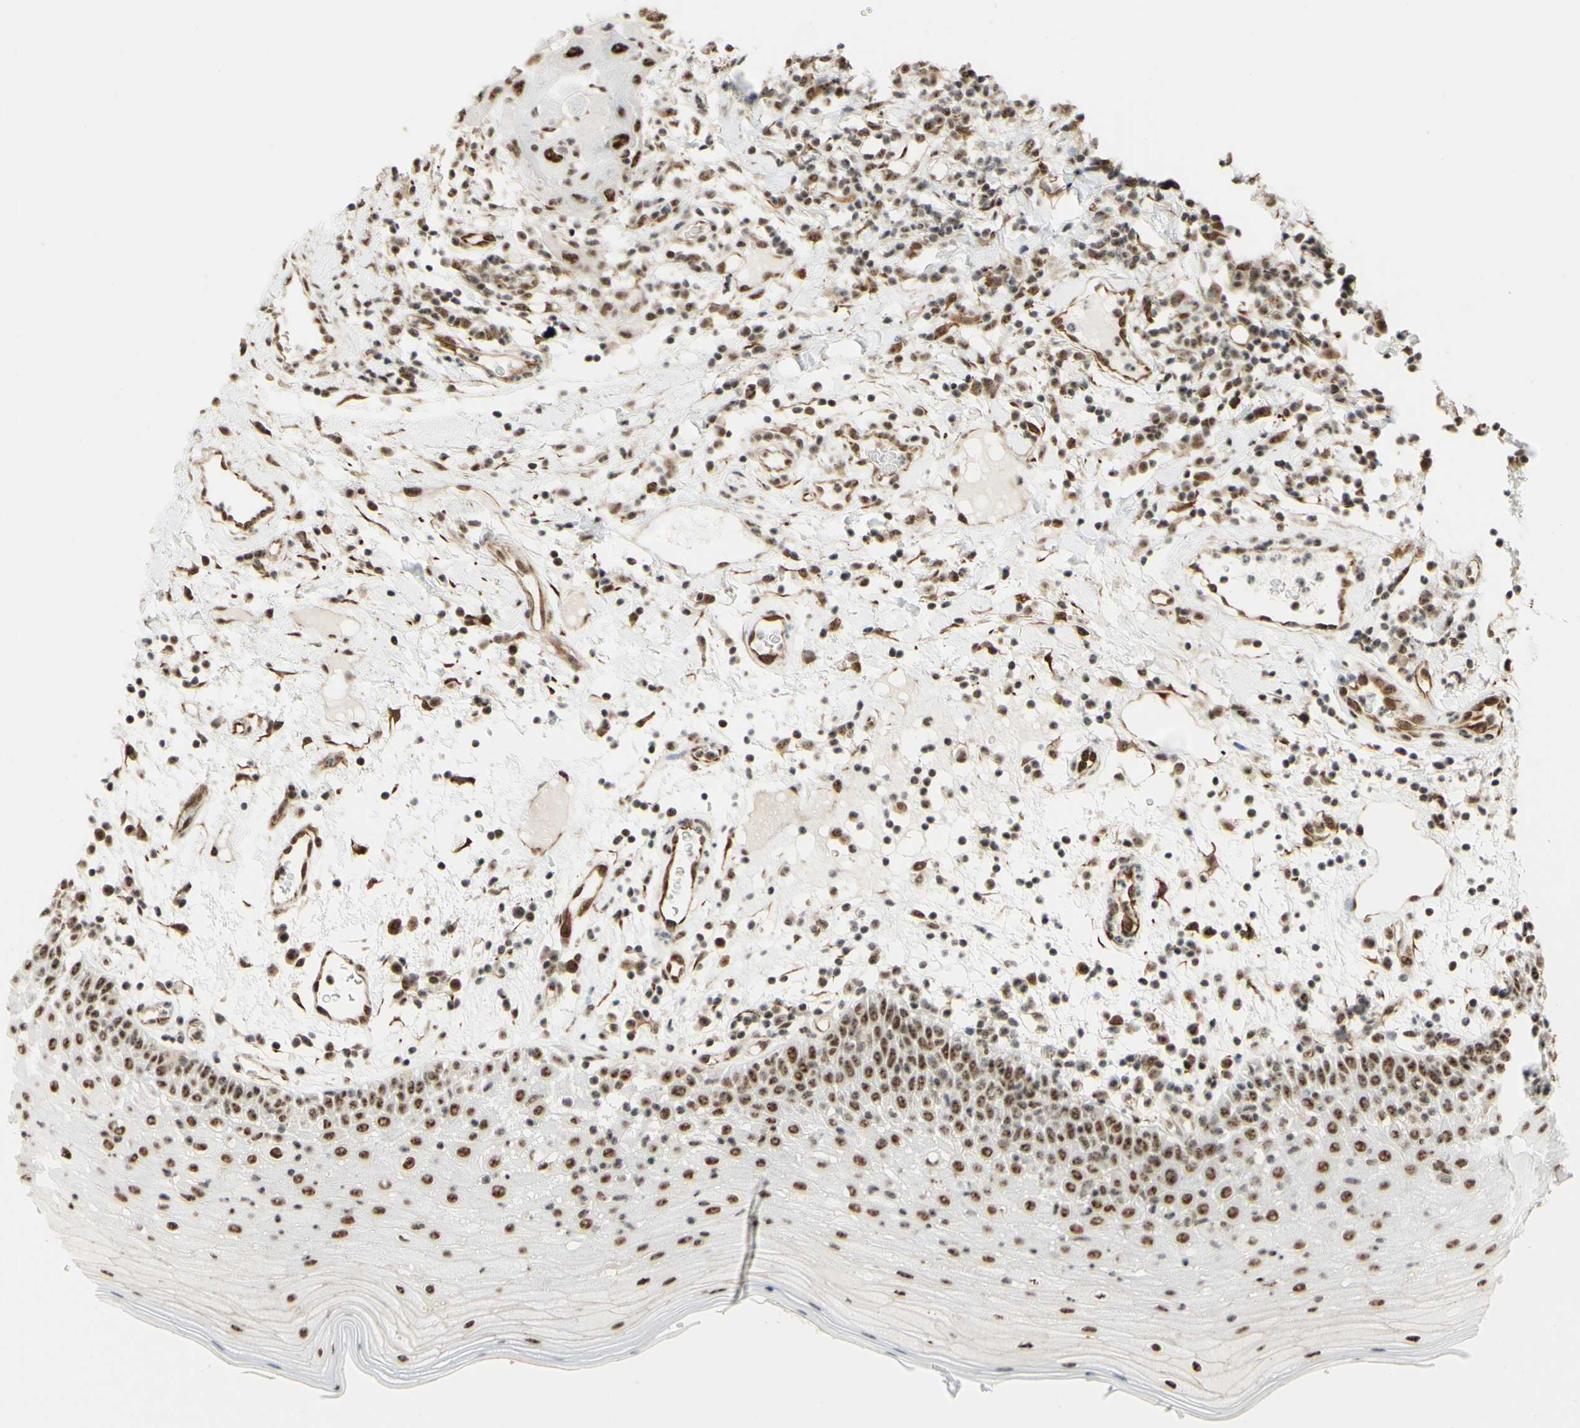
{"staining": {"intensity": "strong", "quantity": ">75%", "location": "nuclear"}, "tissue": "oral mucosa", "cell_type": "Squamous epithelial cells", "image_type": "normal", "snomed": [{"axis": "morphology", "description": "Normal tissue, NOS"}, {"axis": "morphology", "description": "Squamous cell carcinoma, NOS"}, {"axis": "topography", "description": "Skeletal muscle"}, {"axis": "topography", "description": "Oral tissue"}], "caption": "Human oral mucosa stained for a protein (brown) displays strong nuclear positive expression in about >75% of squamous epithelial cells.", "gene": "SAP18", "patient": {"sex": "male", "age": 71}}